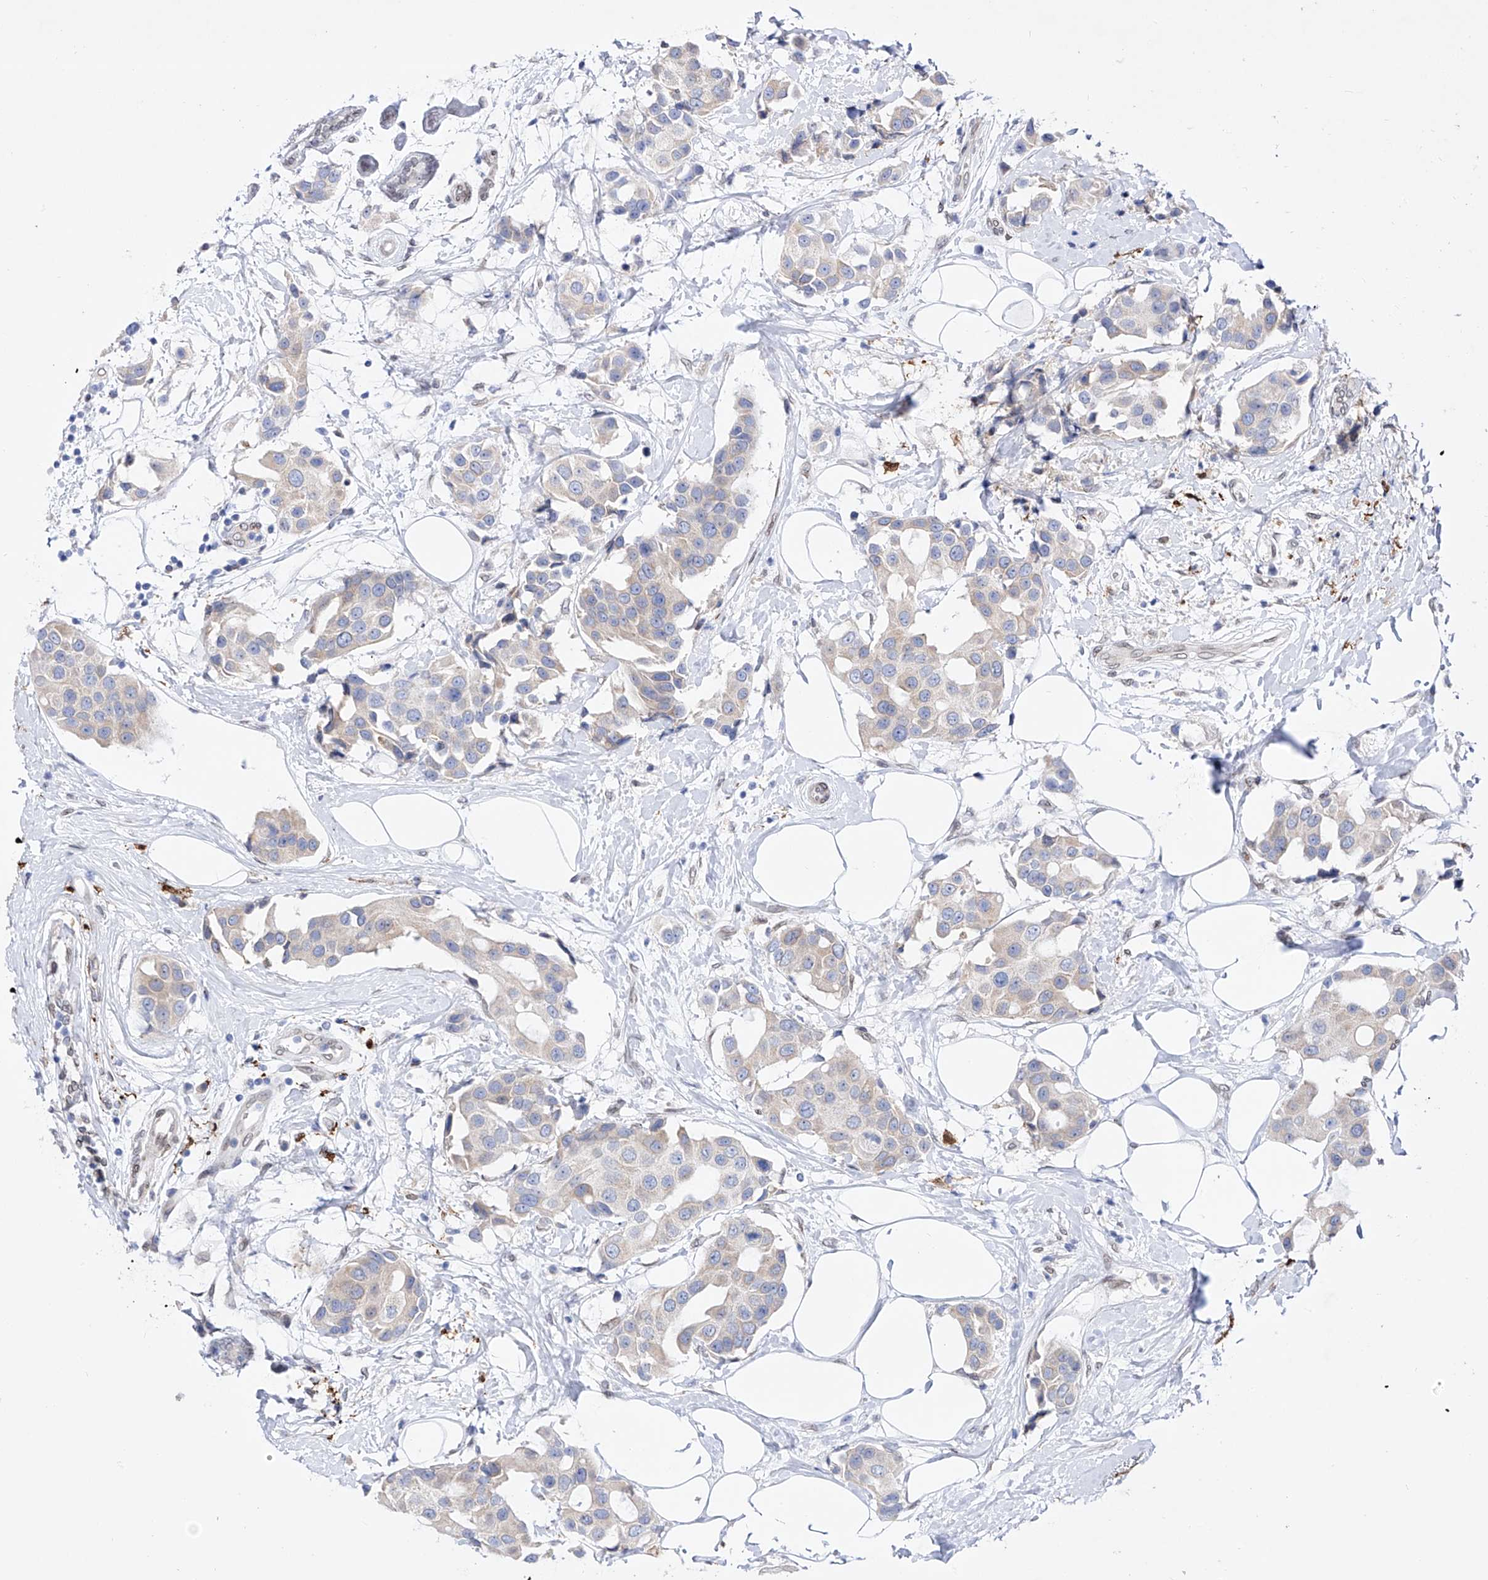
{"staining": {"intensity": "negative", "quantity": "none", "location": "none"}, "tissue": "breast cancer", "cell_type": "Tumor cells", "image_type": "cancer", "snomed": [{"axis": "morphology", "description": "Normal tissue, NOS"}, {"axis": "morphology", "description": "Duct carcinoma"}, {"axis": "topography", "description": "Breast"}], "caption": "Tumor cells are negative for brown protein staining in intraductal carcinoma (breast). (Brightfield microscopy of DAB IHC at high magnification).", "gene": "LCLAT1", "patient": {"sex": "female", "age": 39}}